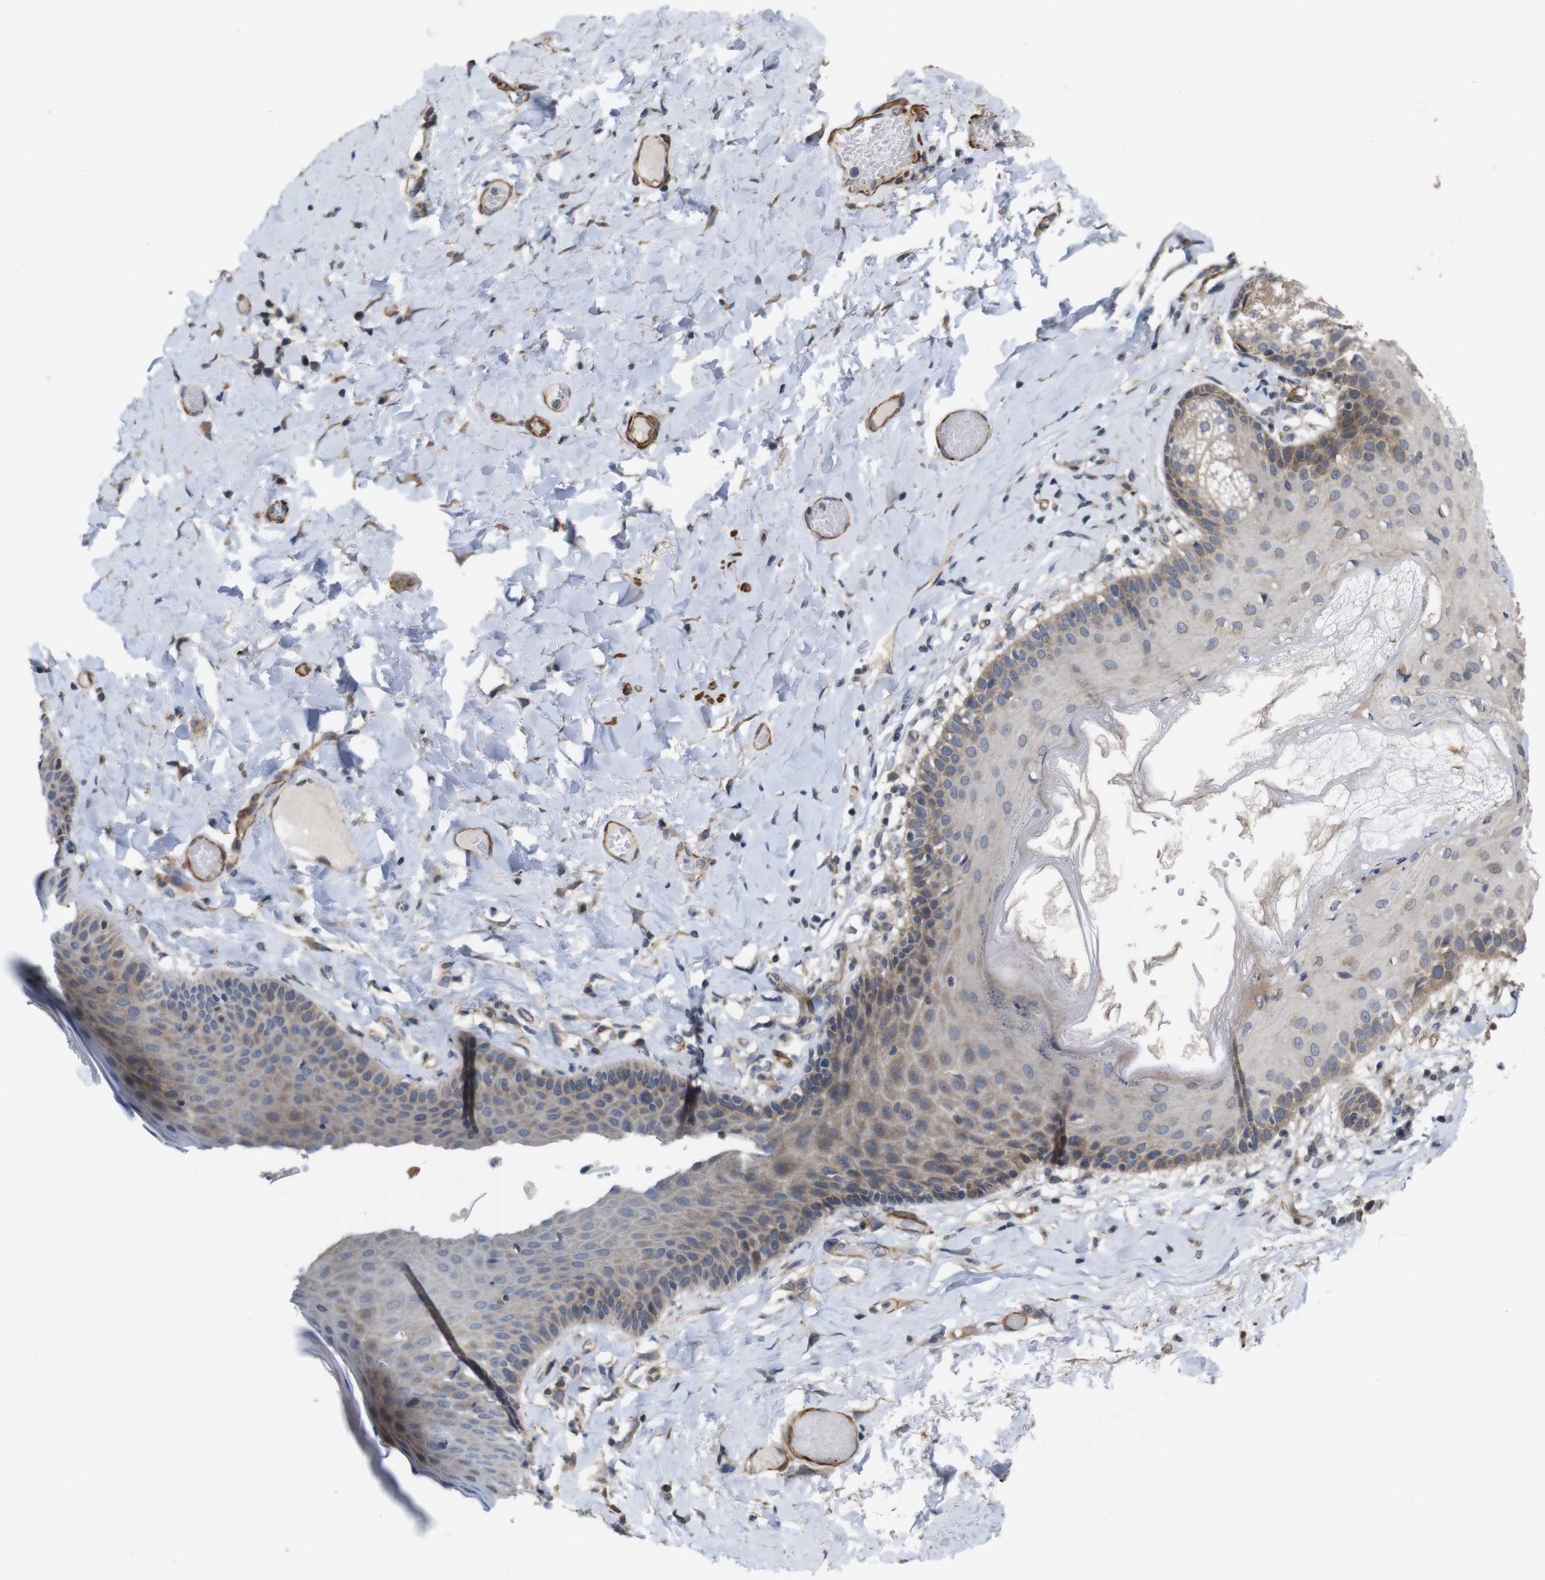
{"staining": {"intensity": "moderate", "quantity": "<25%", "location": "cytoplasmic/membranous"}, "tissue": "skin", "cell_type": "Epidermal cells", "image_type": "normal", "snomed": [{"axis": "morphology", "description": "Normal tissue, NOS"}, {"axis": "topography", "description": "Anal"}], "caption": "Immunohistochemistry (IHC) micrograph of unremarkable human skin stained for a protein (brown), which displays low levels of moderate cytoplasmic/membranous expression in approximately <25% of epidermal cells.", "gene": "GGT7", "patient": {"sex": "male", "age": 69}}